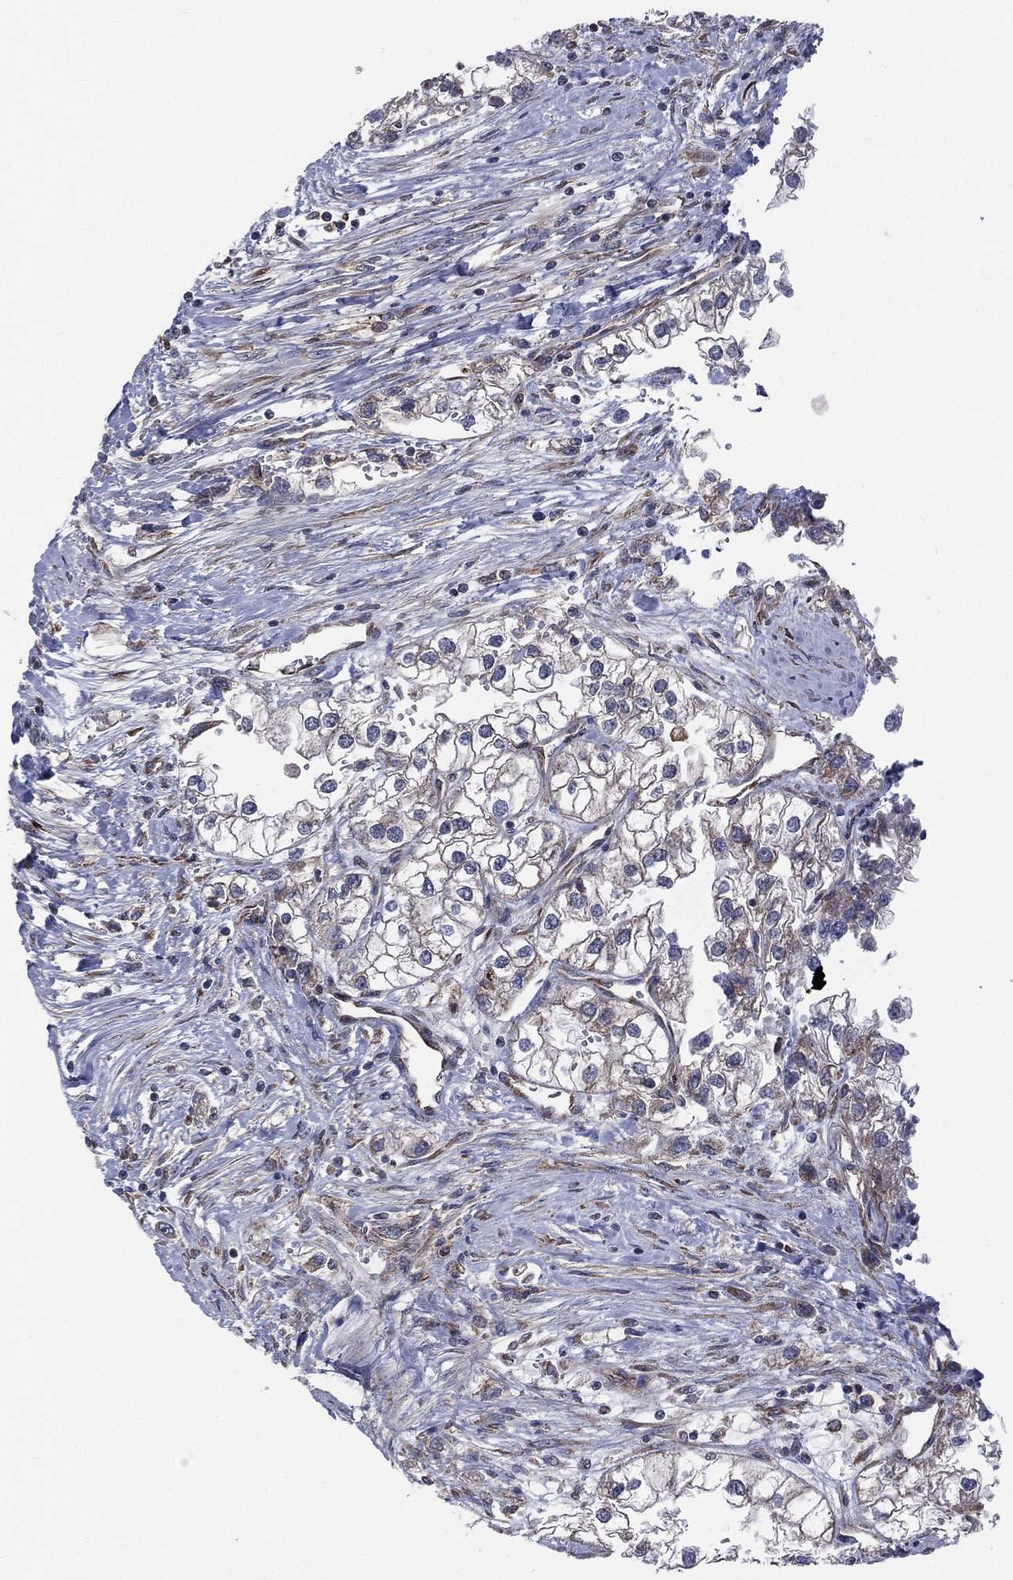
{"staining": {"intensity": "negative", "quantity": "none", "location": "none"}, "tissue": "renal cancer", "cell_type": "Tumor cells", "image_type": "cancer", "snomed": [{"axis": "morphology", "description": "Adenocarcinoma, NOS"}, {"axis": "topography", "description": "Kidney"}], "caption": "This is an immunohistochemistry (IHC) image of human adenocarcinoma (renal). There is no positivity in tumor cells.", "gene": "CCDC159", "patient": {"sex": "male", "age": 59}}